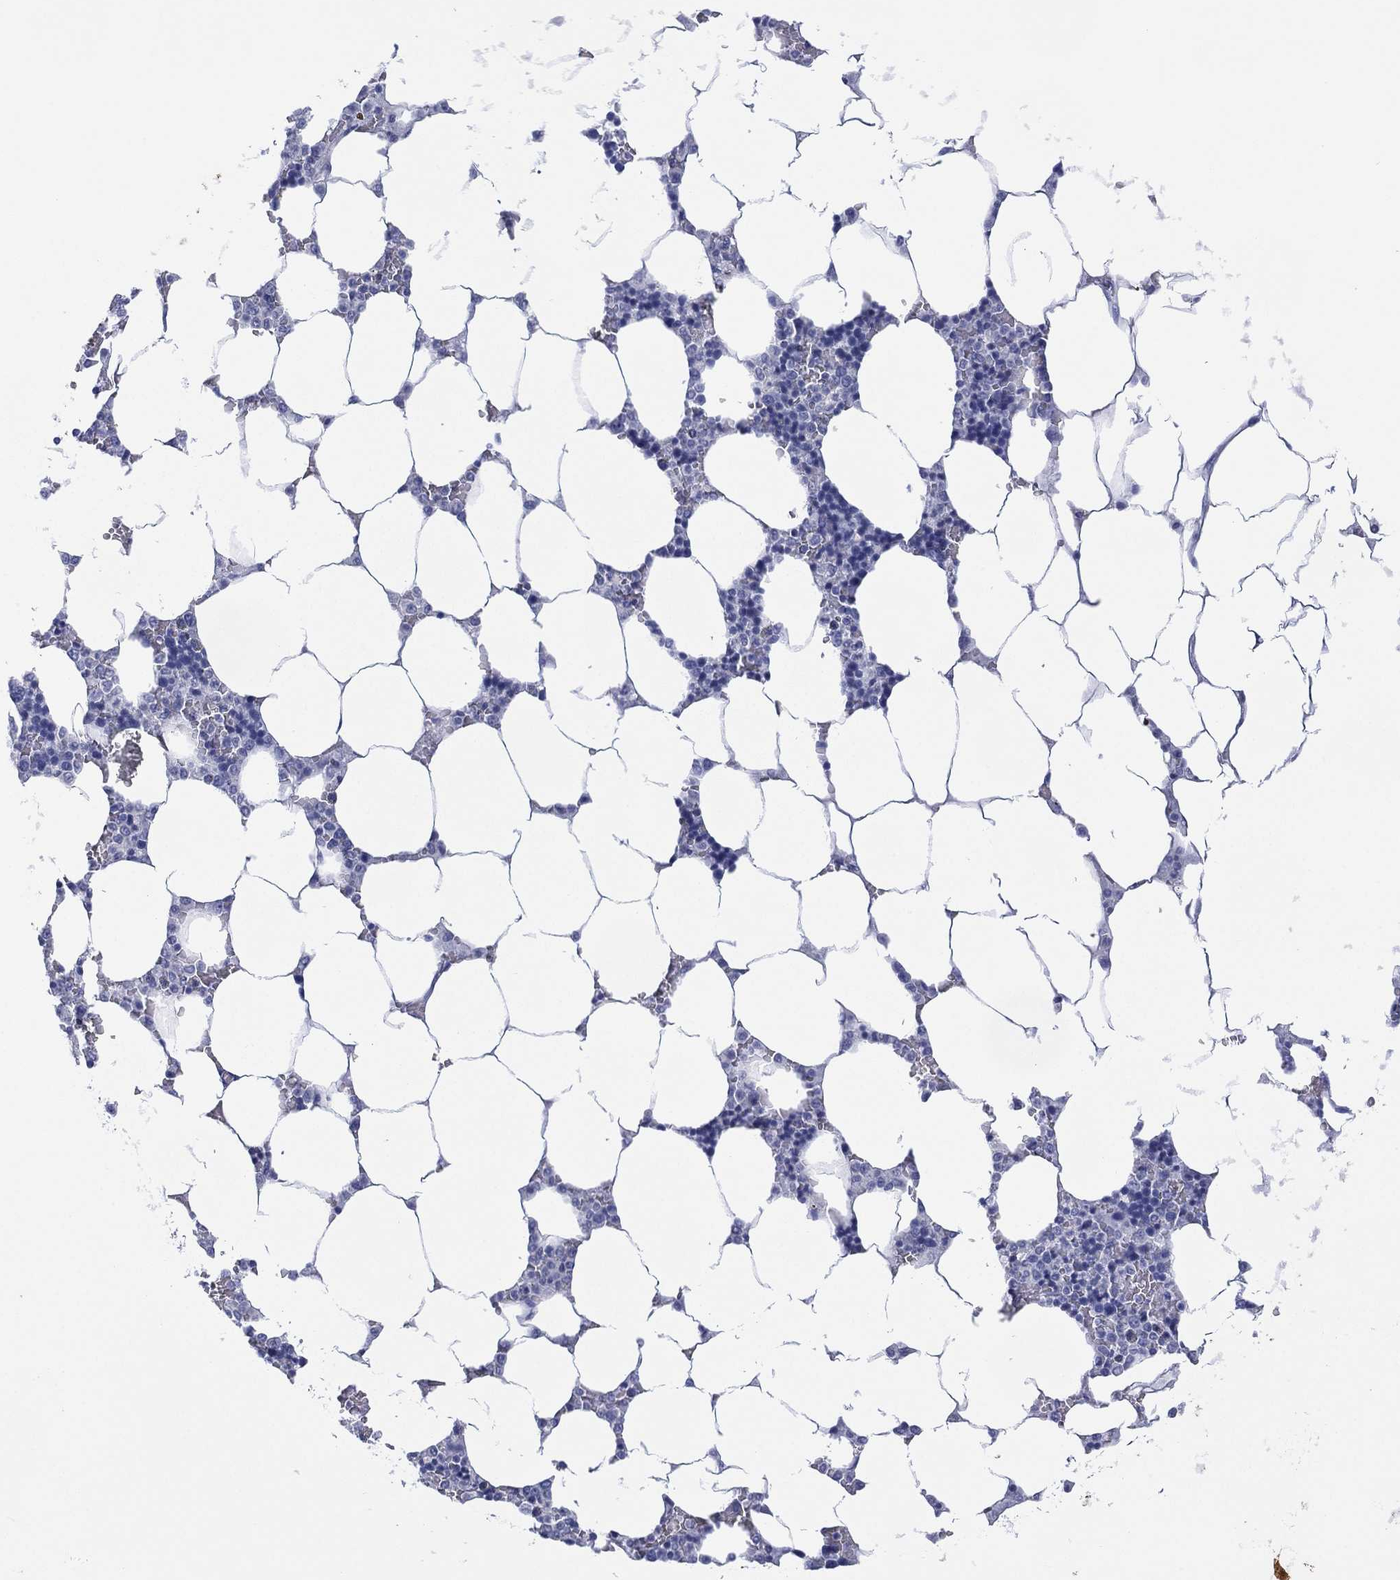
{"staining": {"intensity": "negative", "quantity": "none", "location": "none"}, "tissue": "bone marrow", "cell_type": "Hematopoietic cells", "image_type": "normal", "snomed": [{"axis": "morphology", "description": "Normal tissue, NOS"}, {"axis": "topography", "description": "Bone marrow"}], "caption": "Micrograph shows no significant protein positivity in hematopoietic cells of unremarkable bone marrow.", "gene": "DSG1", "patient": {"sex": "male", "age": 63}}